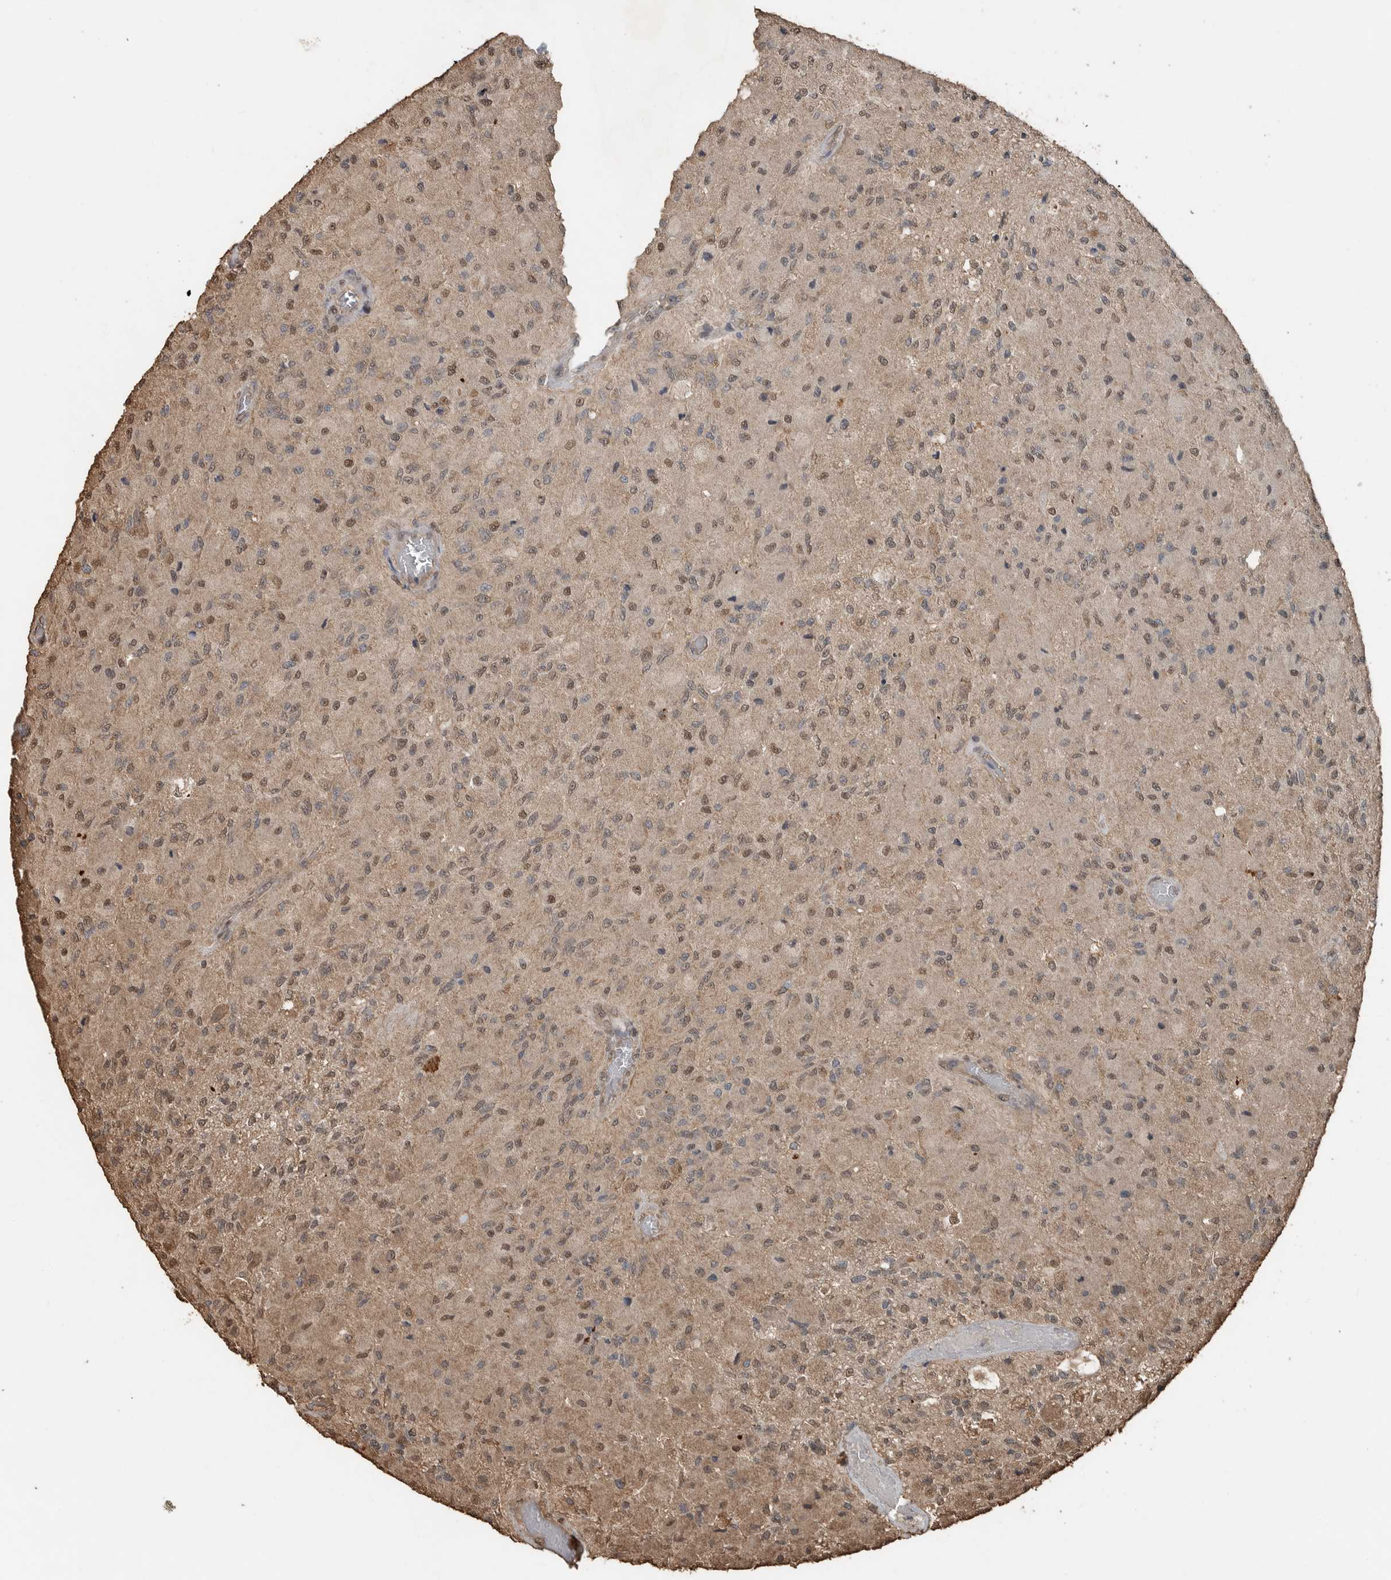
{"staining": {"intensity": "moderate", "quantity": ">75%", "location": "nuclear"}, "tissue": "glioma", "cell_type": "Tumor cells", "image_type": "cancer", "snomed": [{"axis": "morphology", "description": "Normal tissue, NOS"}, {"axis": "morphology", "description": "Glioma, malignant, High grade"}, {"axis": "topography", "description": "Cerebral cortex"}], "caption": "High-magnification brightfield microscopy of malignant glioma (high-grade) stained with DAB (3,3'-diaminobenzidine) (brown) and counterstained with hematoxylin (blue). tumor cells exhibit moderate nuclear expression is identified in about>75% of cells.", "gene": "BLZF1", "patient": {"sex": "male", "age": 77}}